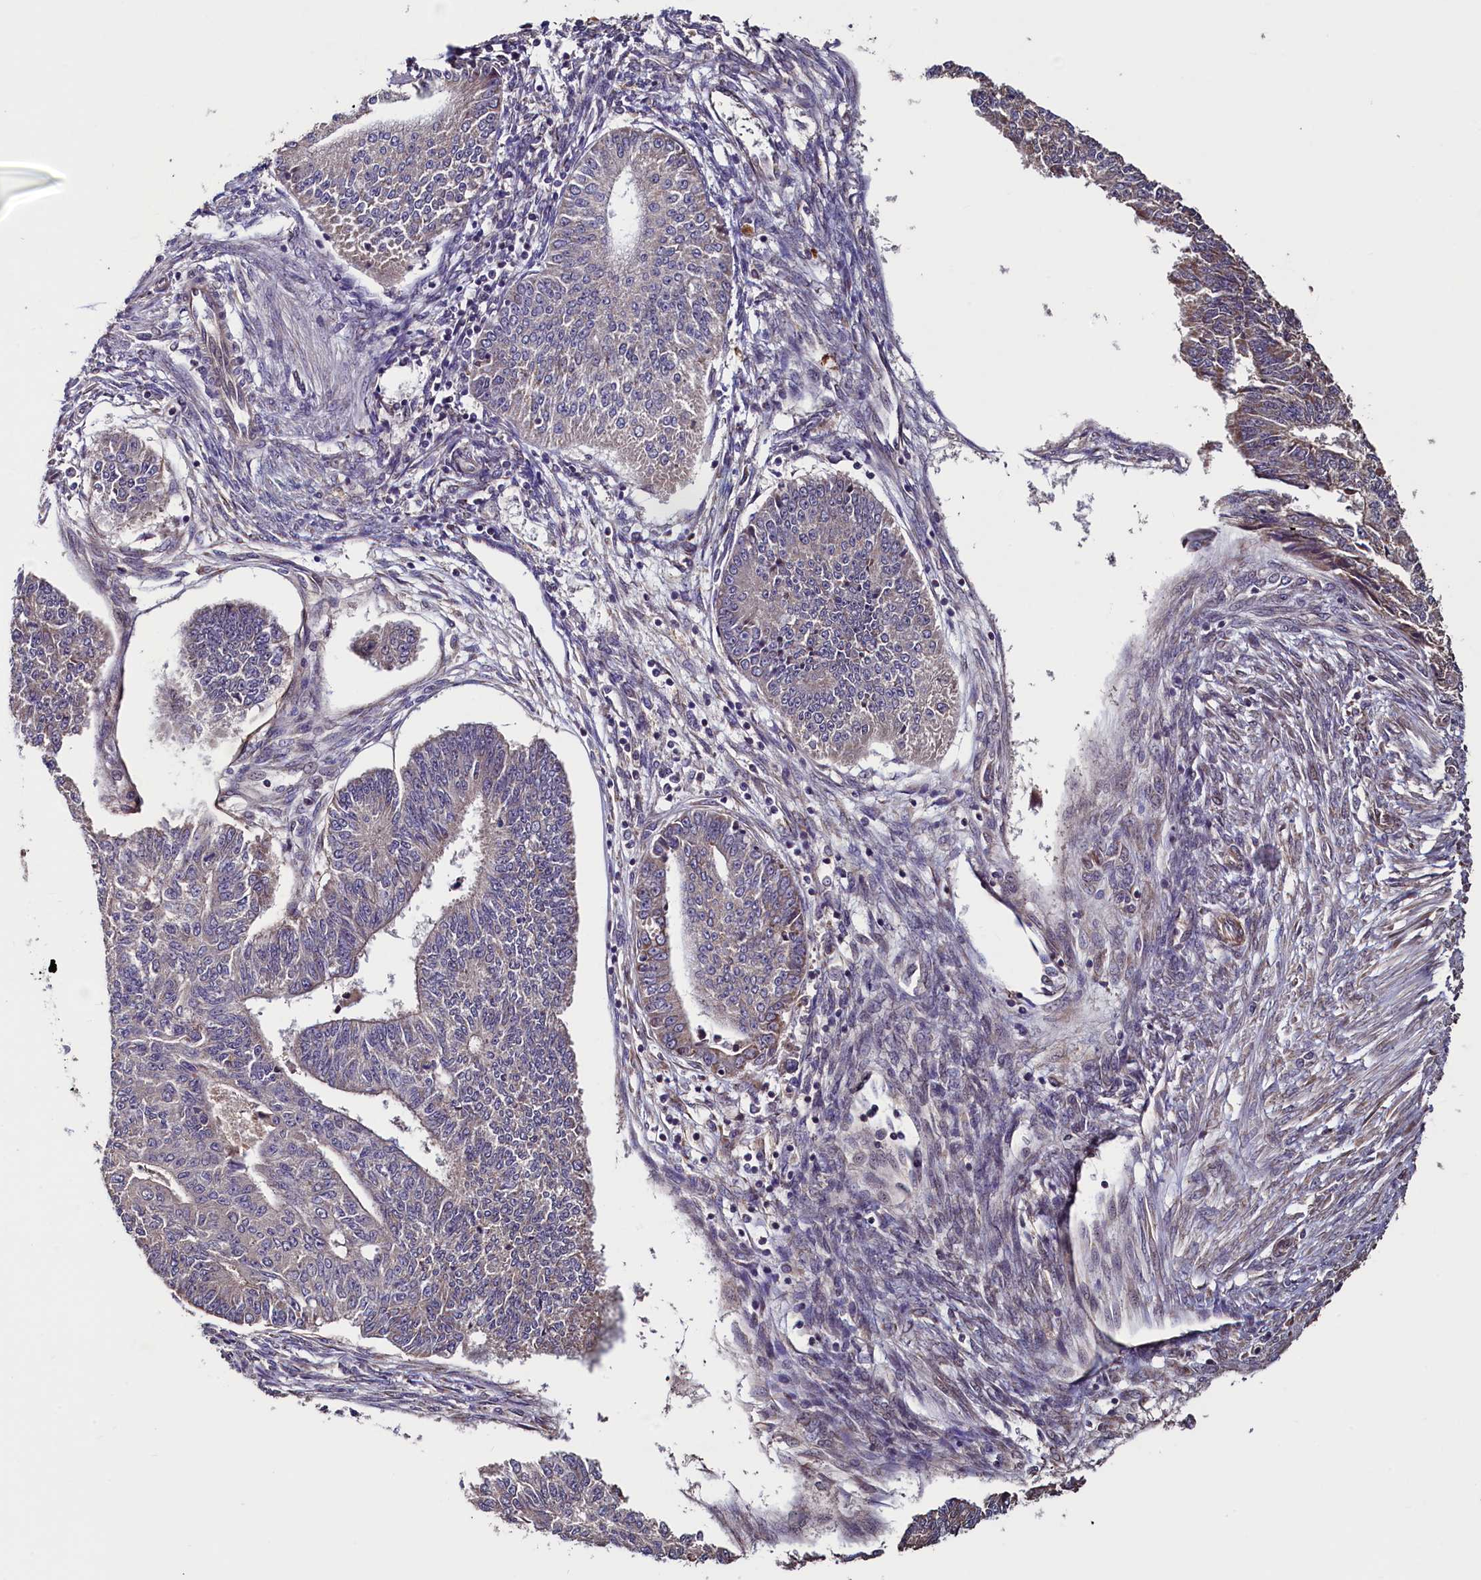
{"staining": {"intensity": "moderate", "quantity": "<25%", "location": "cytoplasmic/membranous"}, "tissue": "endometrial cancer", "cell_type": "Tumor cells", "image_type": "cancer", "snomed": [{"axis": "morphology", "description": "Adenocarcinoma, NOS"}, {"axis": "topography", "description": "Endometrium"}], "caption": "High-power microscopy captured an IHC image of endometrial cancer (adenocarcinoma), revealing moderate cytoplasmic/membranous staining in approximately <25% of tumor cells.", "gene": "RBFA", "patient": {"sex": "female", "age": 32}}